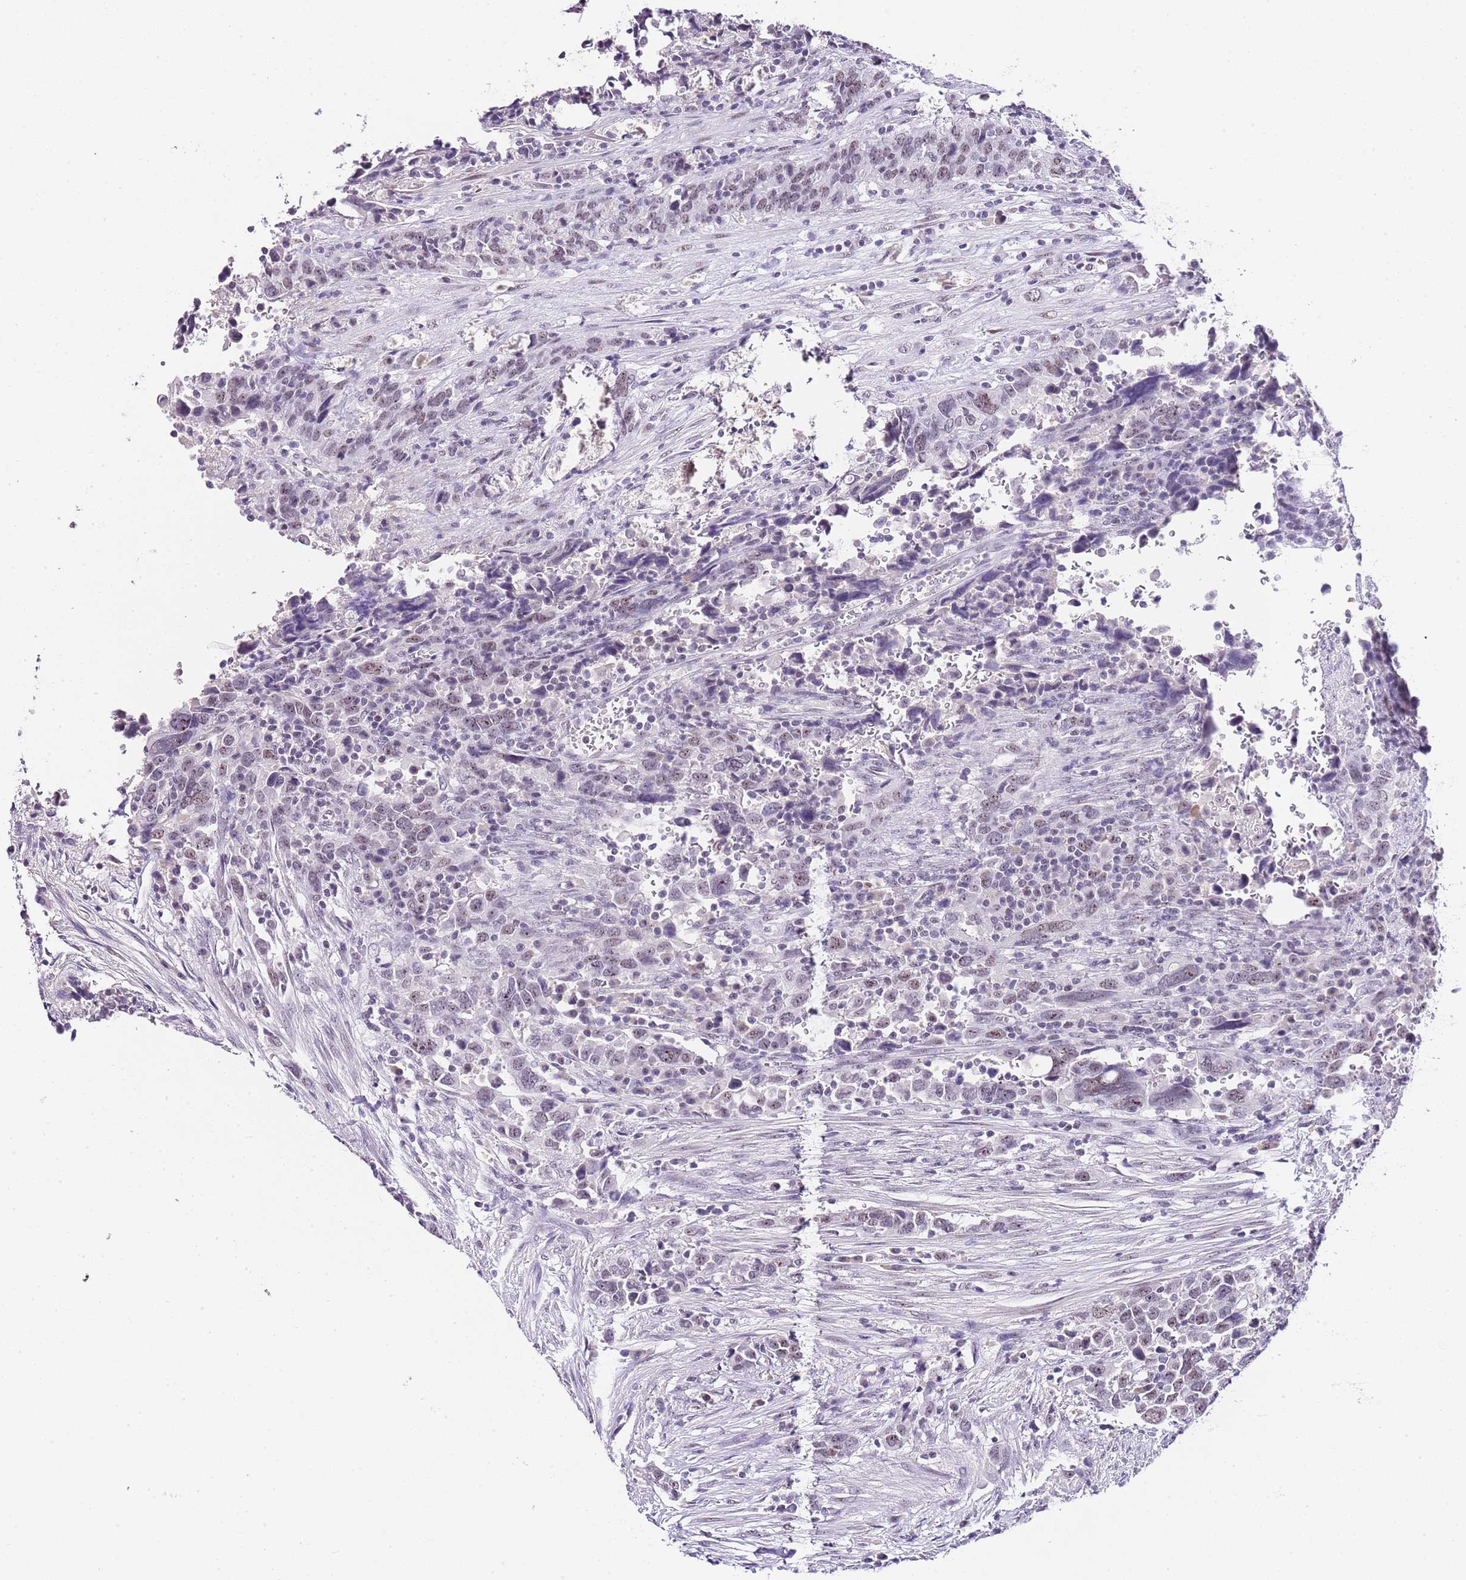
{"staining": {"intensity": "weak", "quantity": "25%-75%", "location": "nuclear"}, "tissue": "urothelial cancer", "cell_type": "Tumor cells", "image_type": "cancer", "snomed": [{"axis": "morphology", "description": "Urothelial carcinoma, High grade"}, {"axis": "topography", "description": "Urinary bladder"}], "caption": "High-magnification brightfield microscopy of urothelial carcinoma (high-grade) stained with DAB (brown) and counterstained with hematoxylin (blue). tumor cells exhibit weak nuclear expression is seen in approximately25%-75% of cells. (DAB = brown stain, brightfield microscopy at high magnification).", "gene": "NOP56", "patient": {"sex": "male", "age": 61}}